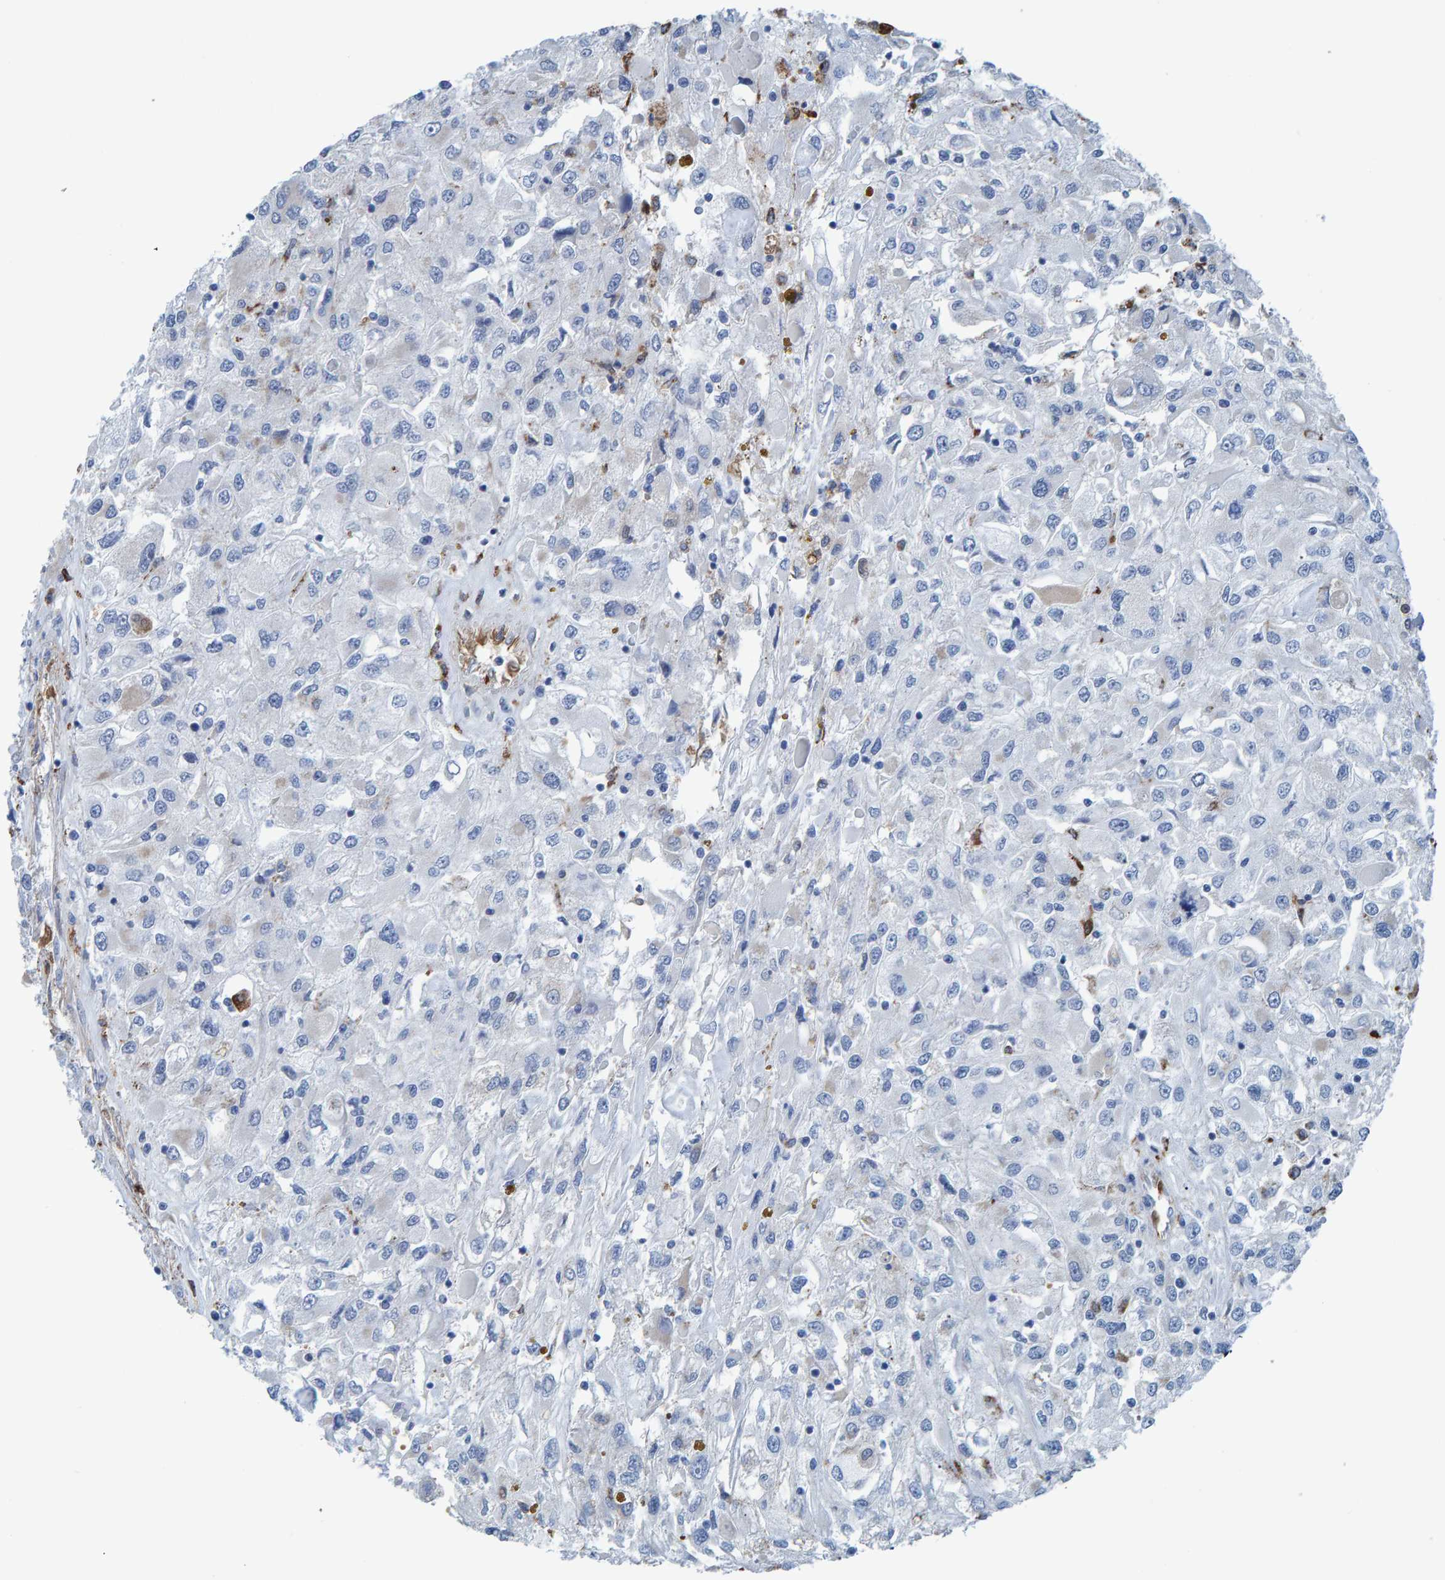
{"staining": {"intensity": "negative", "quantity": "none", "location": "none"}, "tissue": "renal cancer", "cell_type": "Tumor cells", "image_type": "cancer", "snomed": [{"axis": "morphology", "description": "Adenocarcinoma, NOS"}, {"axis": "topography", "description": "Kidney"}], "caption": "Immunohistochemistry of renal adenocarcinoma displays no staining in tumor cells.", "gene": "IDO1", "patient": {"sex": "female", "age": 52}}